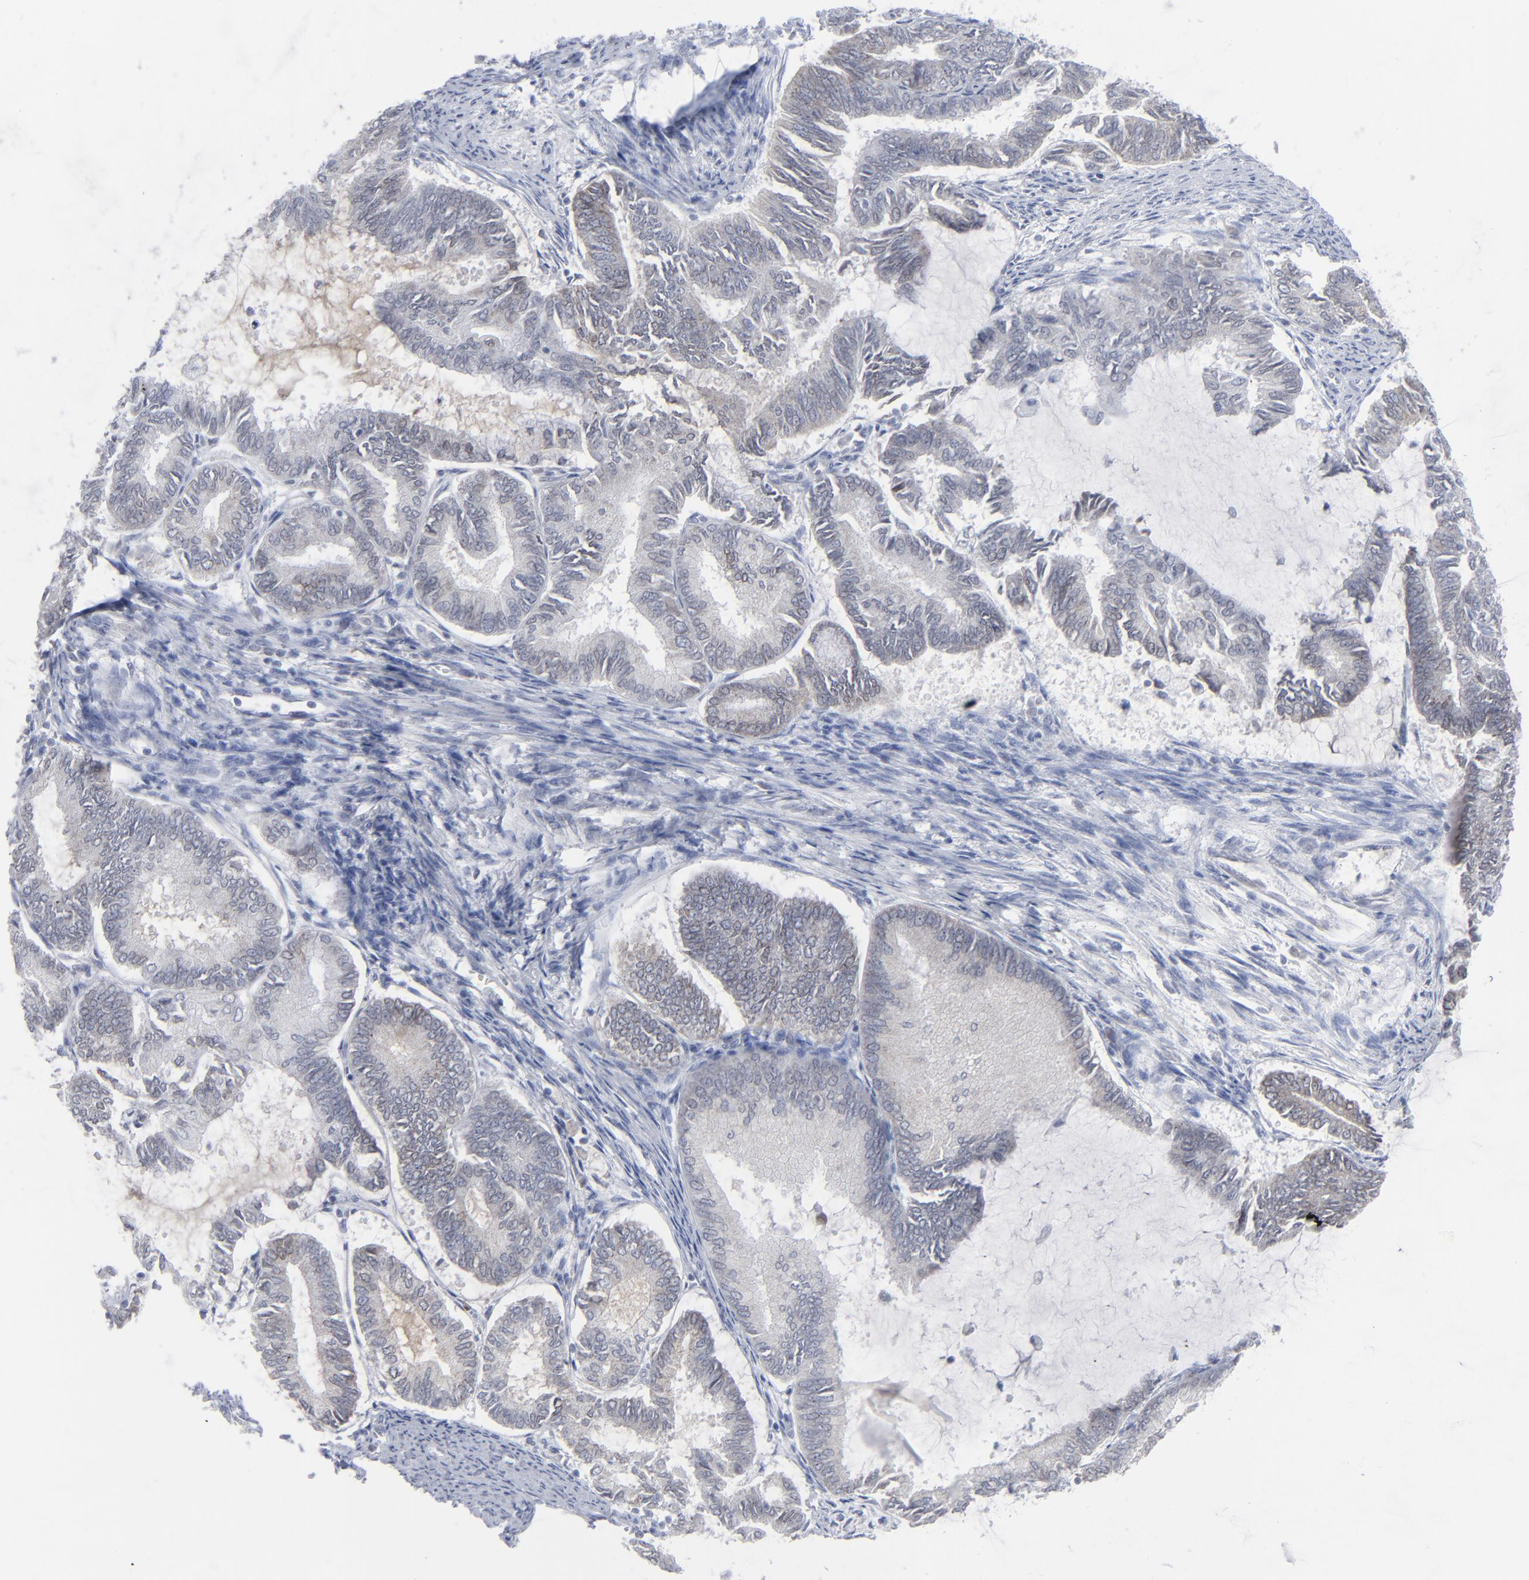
{"staining": {"intensity": "negative", "quantity": "none", "location": "none"}, "tissue": "endometrial cancer", "cell_type": "Tumor cells", "image_type": "cancer", "snomed": [{"axis": "morphology", "description": "Adenocarcinoma, NOS"}, {"axis": "topography", "description": "Endometrium"}], "caption": "IHC image of neoplastic tissue: human endometrial cancer stained with DAB demonstrates no significant protein positivity in tumor cells.", "gene": "NUP88", "patient": {"sex": "female", "age": 86}}